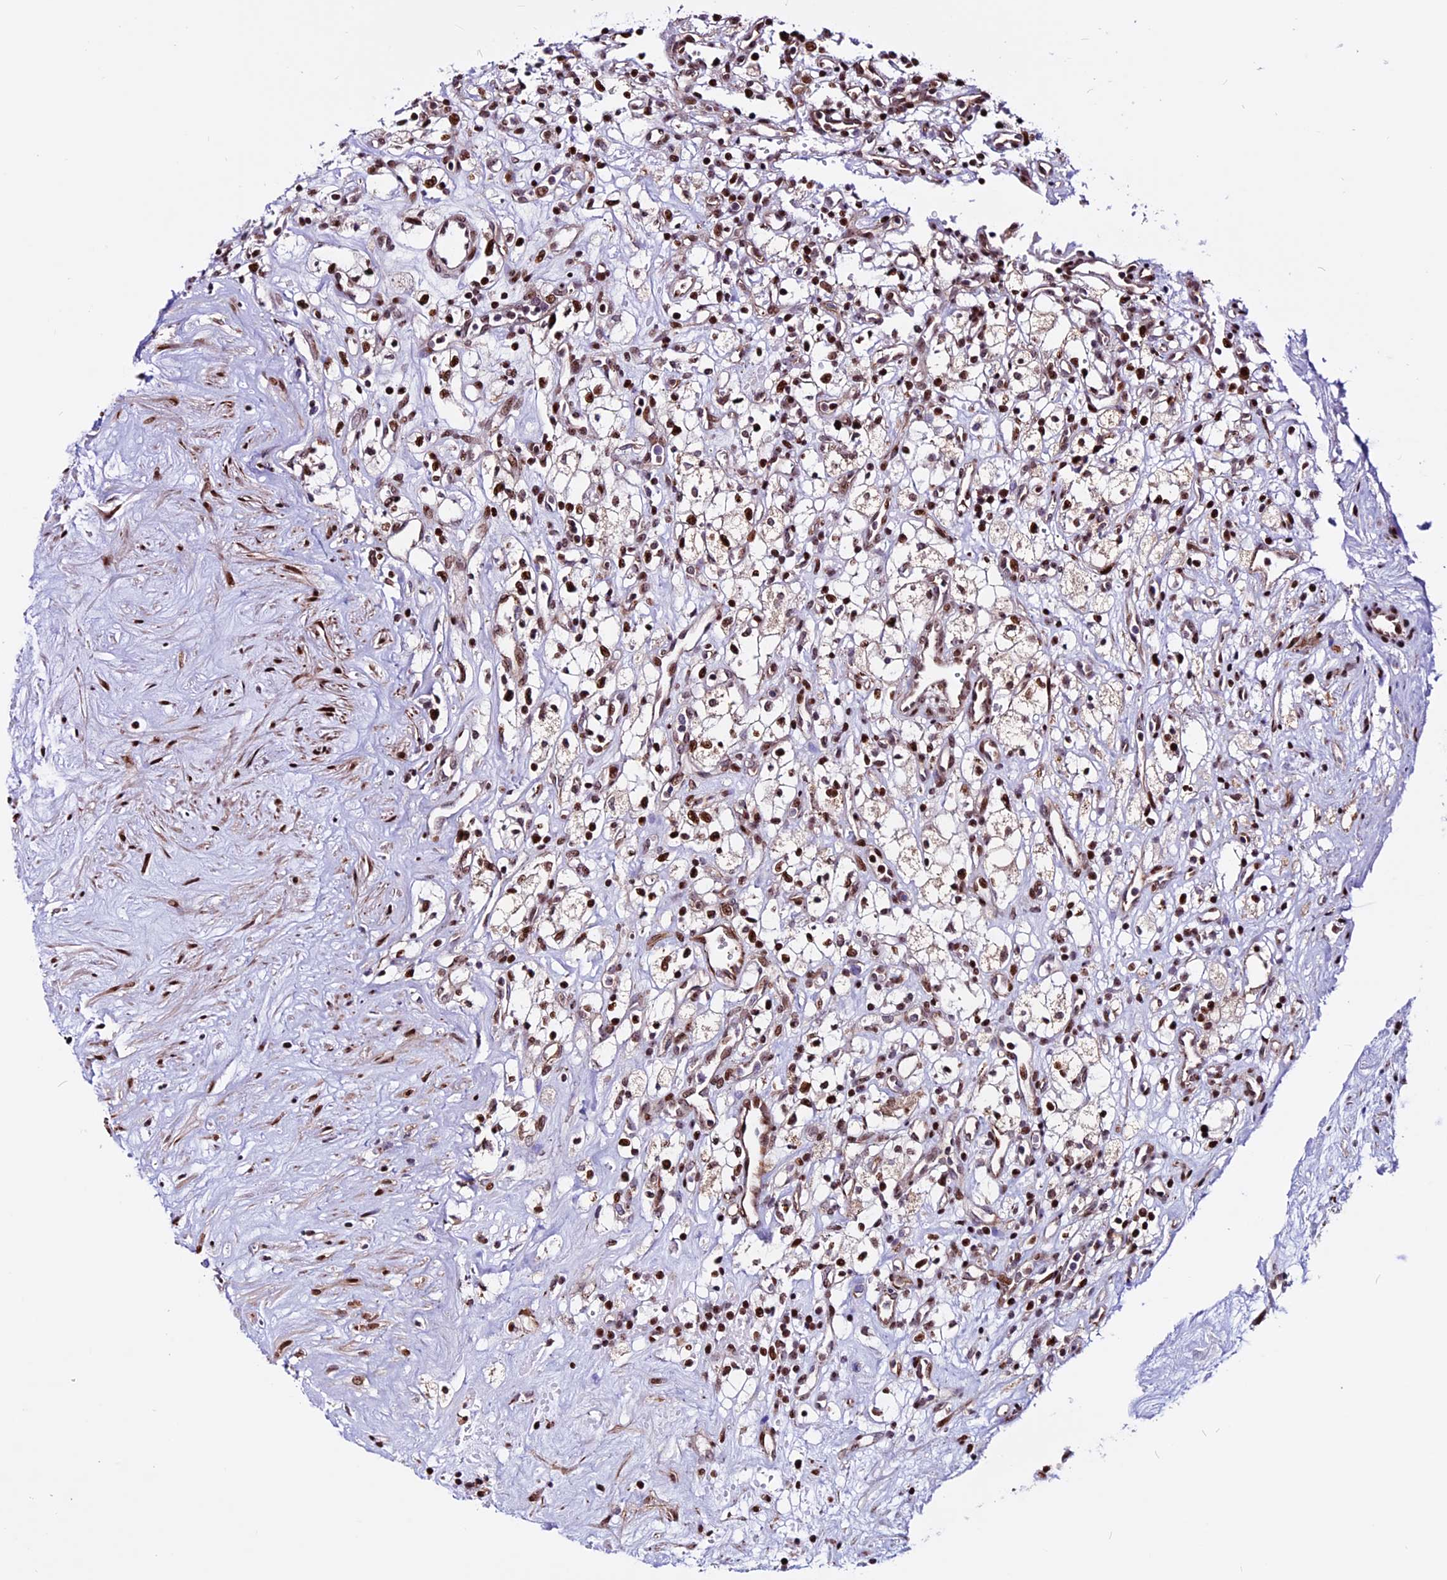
{"staining": {"intensity": "strong", "quantity": ">75%", "location": "nuclear"}, "tissue": "renal cancer", "cell_type": "Tumor cells", "image_type": "cancer", "snomed": [{"axis": "morphology", "description": "Adenocarcinoma, NOS"}, {"axis": "topography", "description": "Kidney"}], "caption": "Immunohistochemical staining of renal adenocarcinoma reveals strong nuclear protein positivity in approximately >75% of tumor cells.", "gene": "RINL", "patient": {"sex": "male", "age": 59}}